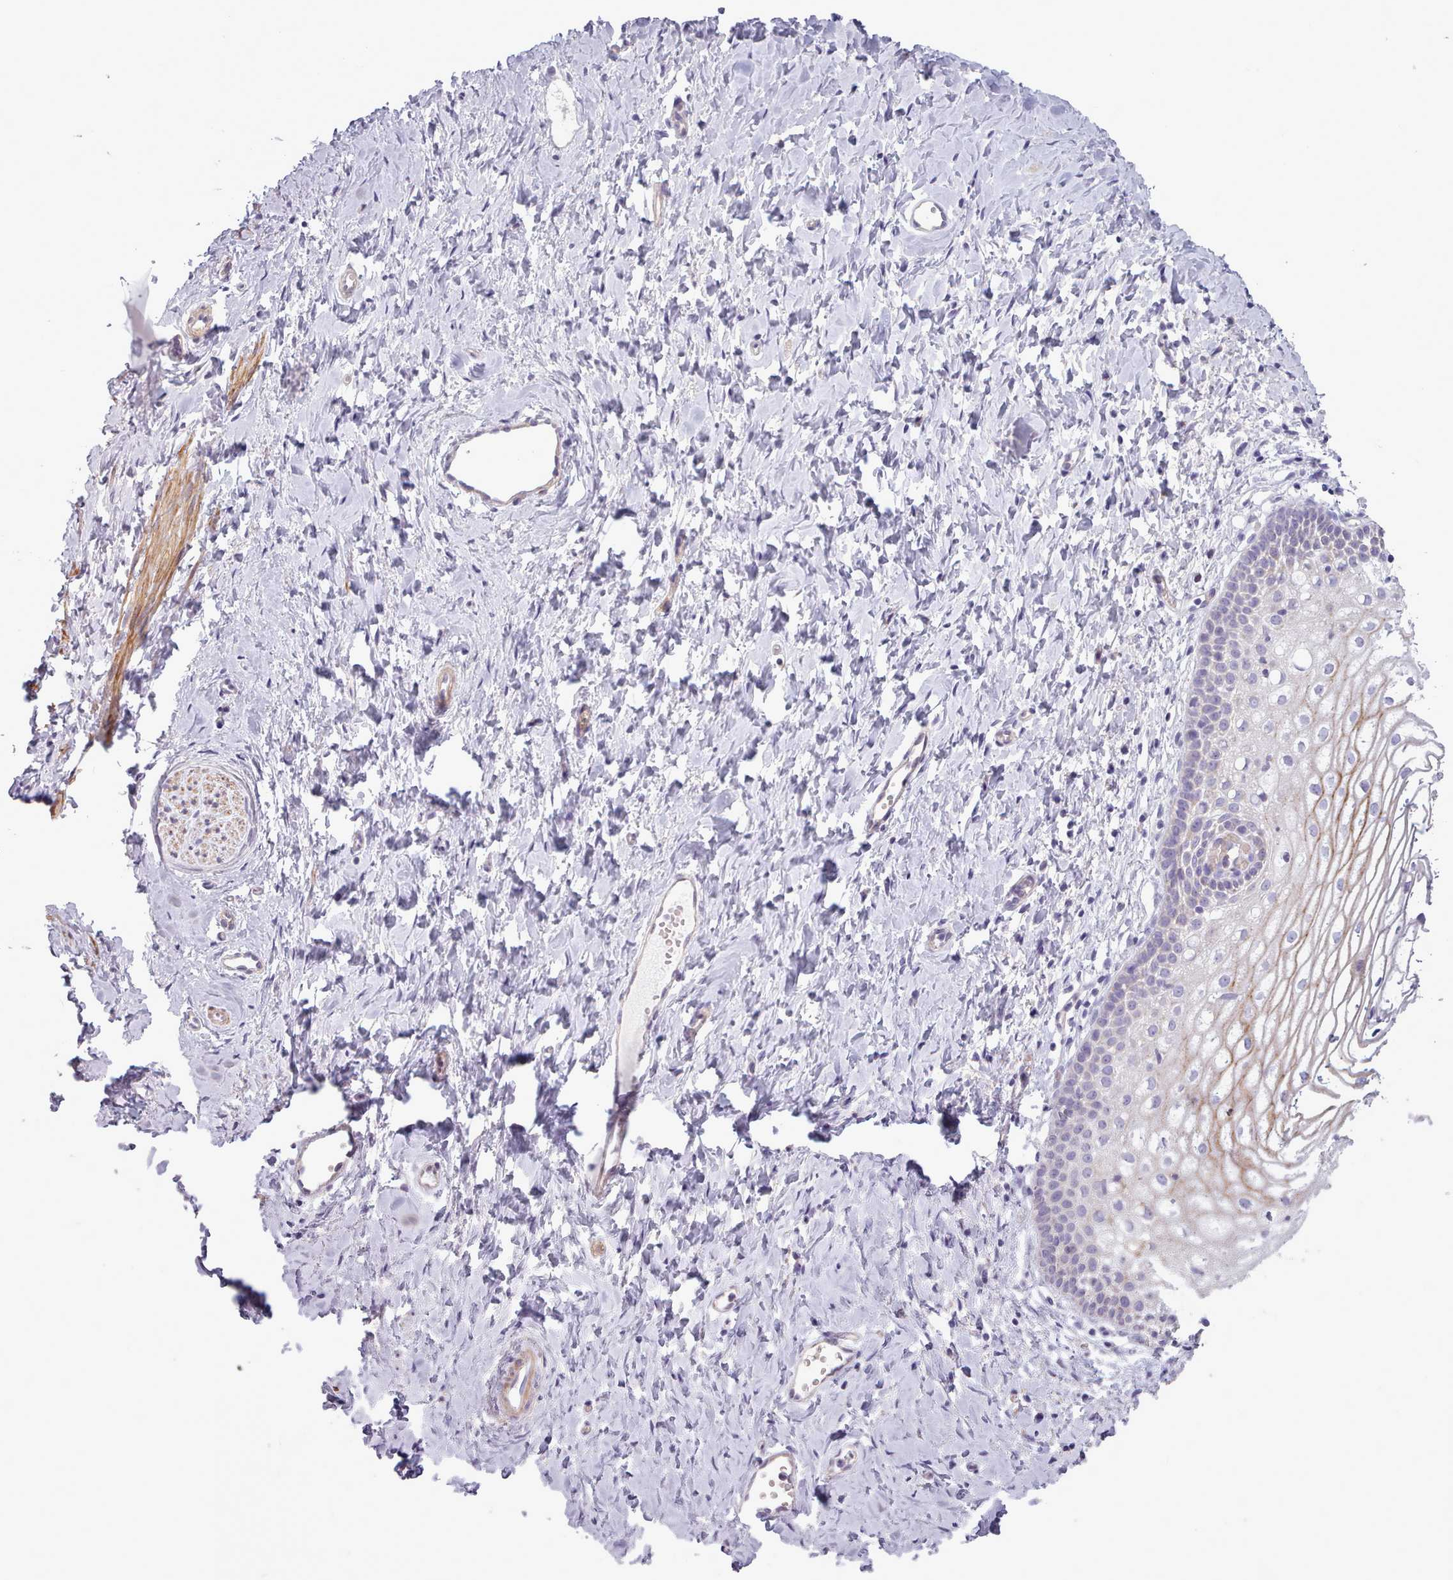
{"staining": {"intensity": "moderate", "quantity": "<25%", "location": "cytoplasmic/membranous"}, "tissue": "vagina", "cell_type": "Squamous epithelial cells", "image_type": "normal", "snomed": [{"axis": "morphology", "description": "Normal tissue, NOS"}, {"axis": "topography", "description": "Vagina"}], "caption": "Protein expression analysis of benign vagina displays moderate cytoplasmic/membranous positivity in about <25% of squamous epithelial cells.", "gene": "AVL9", "patient": {"sex": "female", "age": 56}}